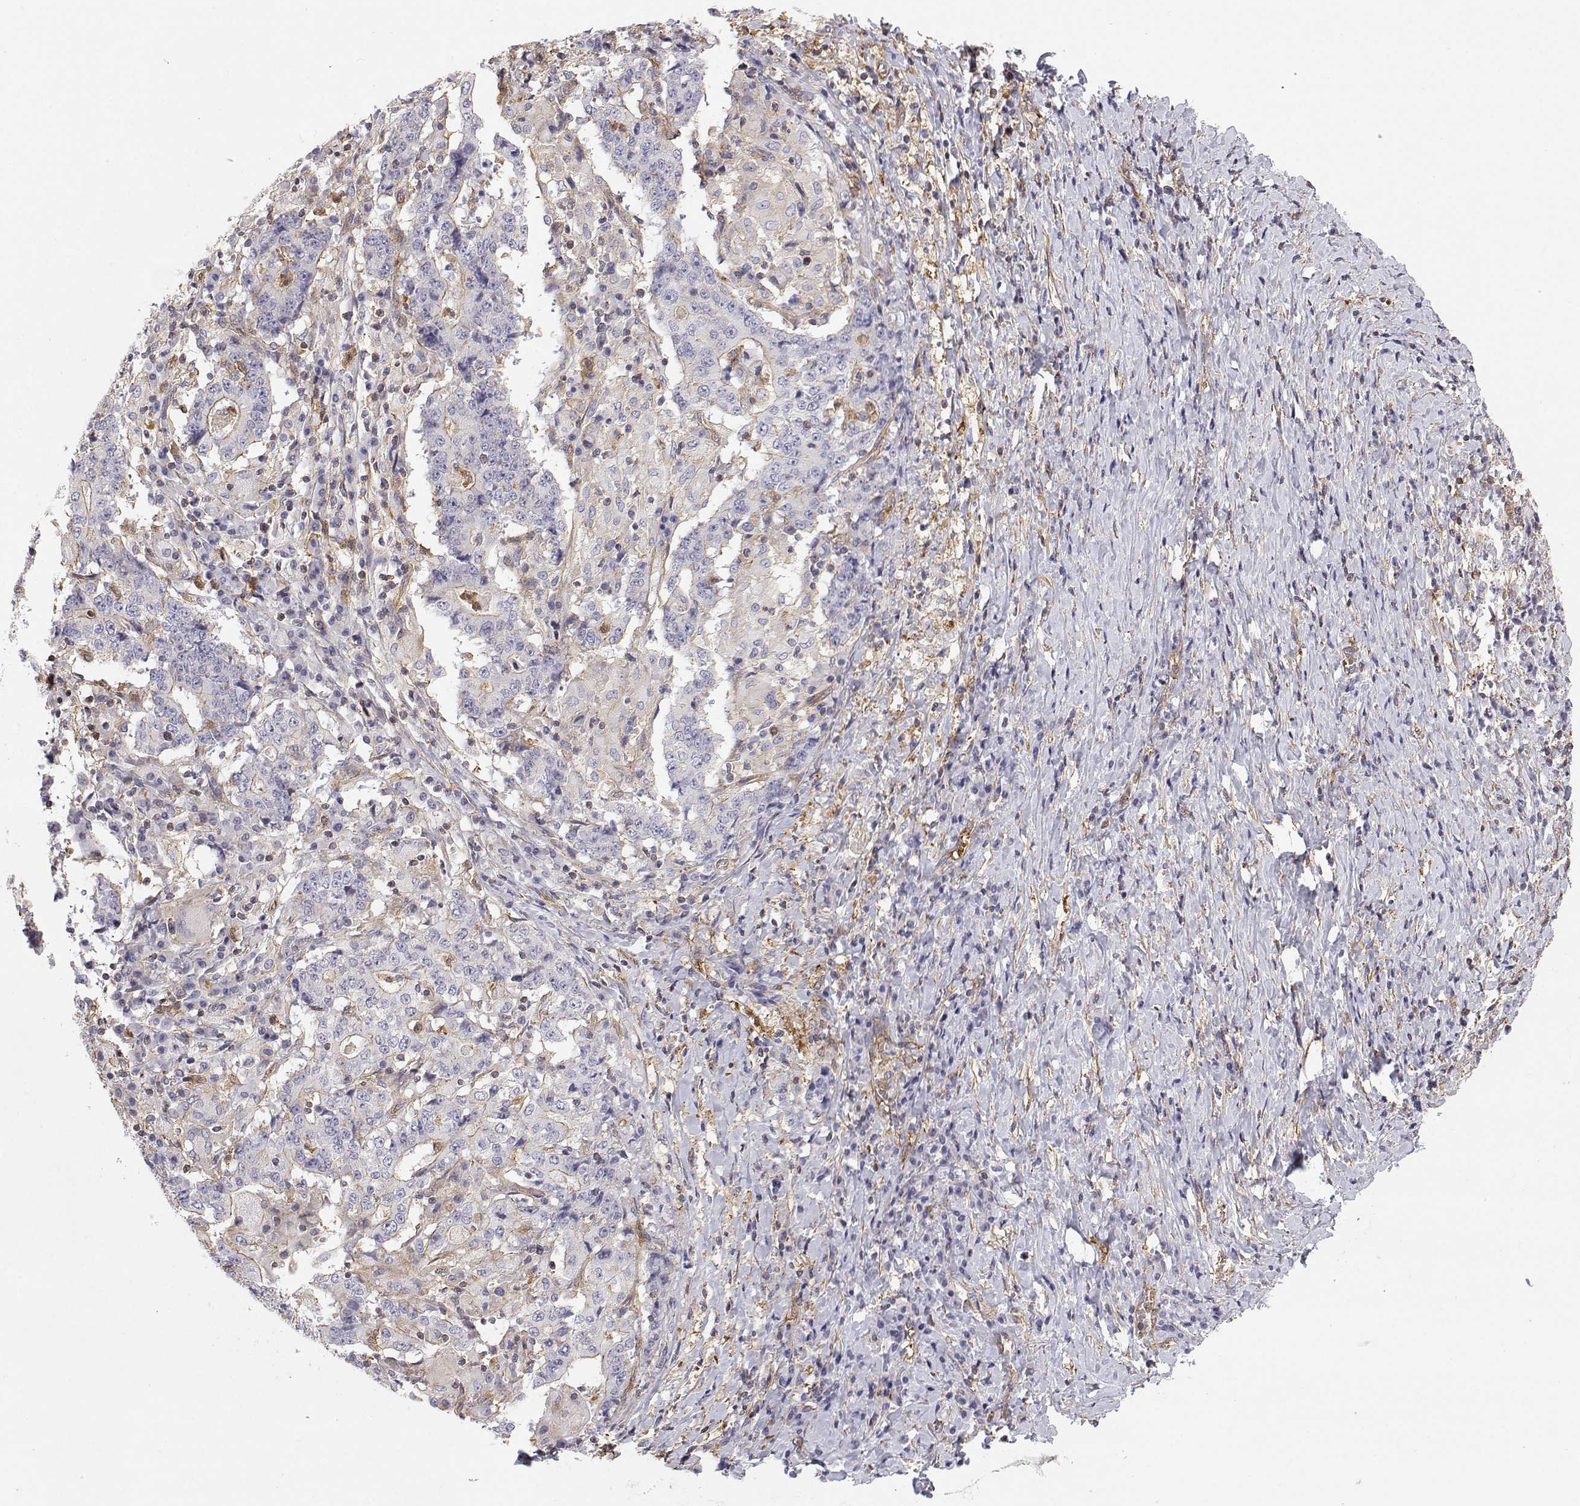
{"staining": {"intensity": "negative", "quantity": "none", "location": "none"}, "tissue": "stomach cancer", "cell_type": "Tumor cells", "image_type": "cancer", "snomed": [{"axis": "morphology", "description": "Normal tissue, NOS"}, {"axis": "morphology", "description": "Adenocarcinoma, NOS"}, {"axis": "topography", "description": "Stomach, upper"}, {"axis": "topography", "description": "Stomach"}], "caption": "Stomach adenocarcinoma stained for a protein using IHC exhibits no staining tumor cells.", "gene": "MYH9", "patient": {"sex": "male", "age": 59}}